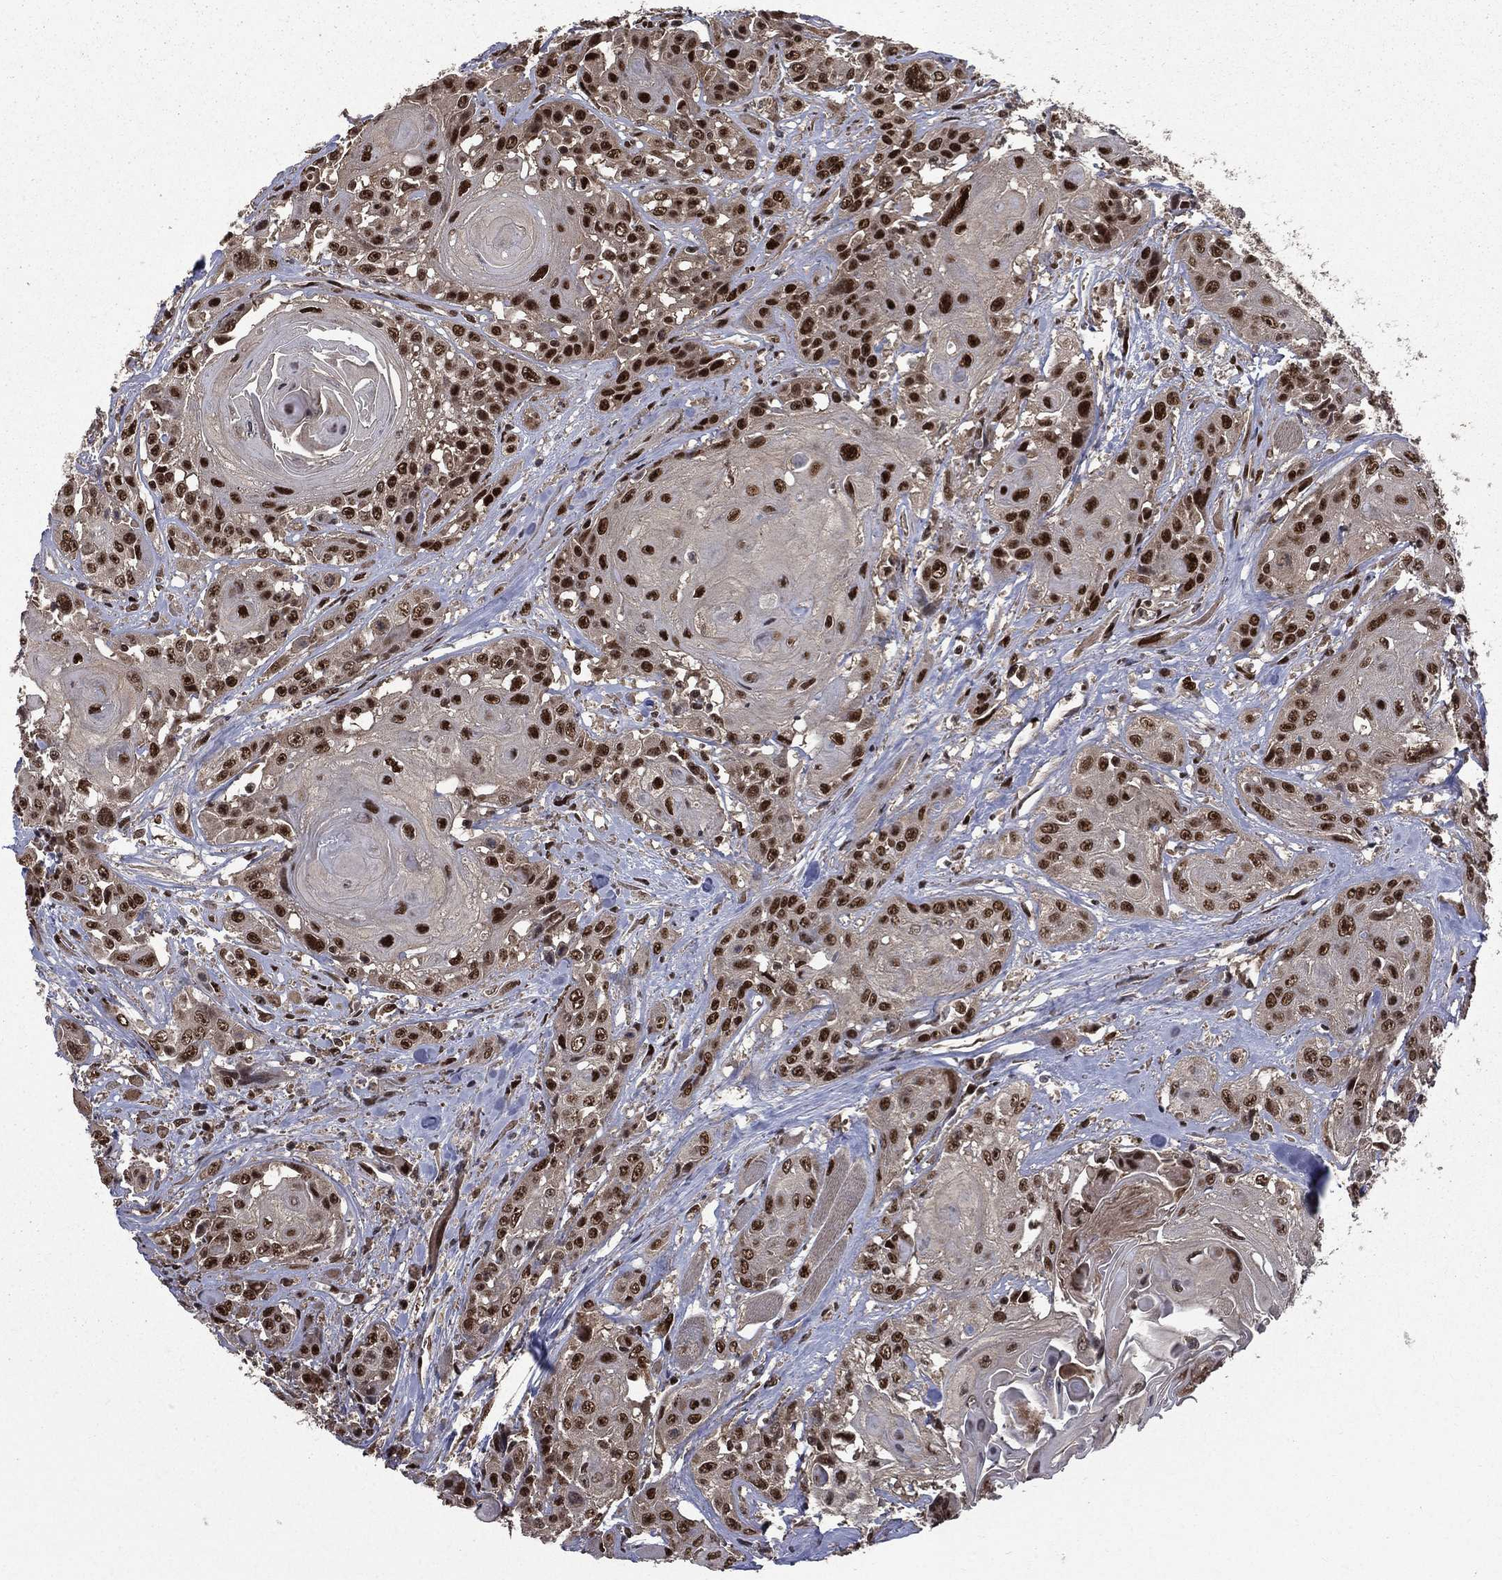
{"staining": {"intensity": "strong", "quantity": "25%-75%", "location": "nuclear"}, "tissue": "head and neck cancer", "cell_type": "Tumor cells", "image_type": "cancer", "snomed": [{"axis": "morphology", "description": "Squamous cell carcinoma, NOS"}, {"axis": "topography", "description": "Head-Neck"}], "caption": "Protein staining of squamous cell carcinoma (head and neck) tissue reveals strong nuclear expression in approximately 25%-75% of tumor cells.", "gene": "JMJD6", "patient": {"sex": "female", "age": 59}}